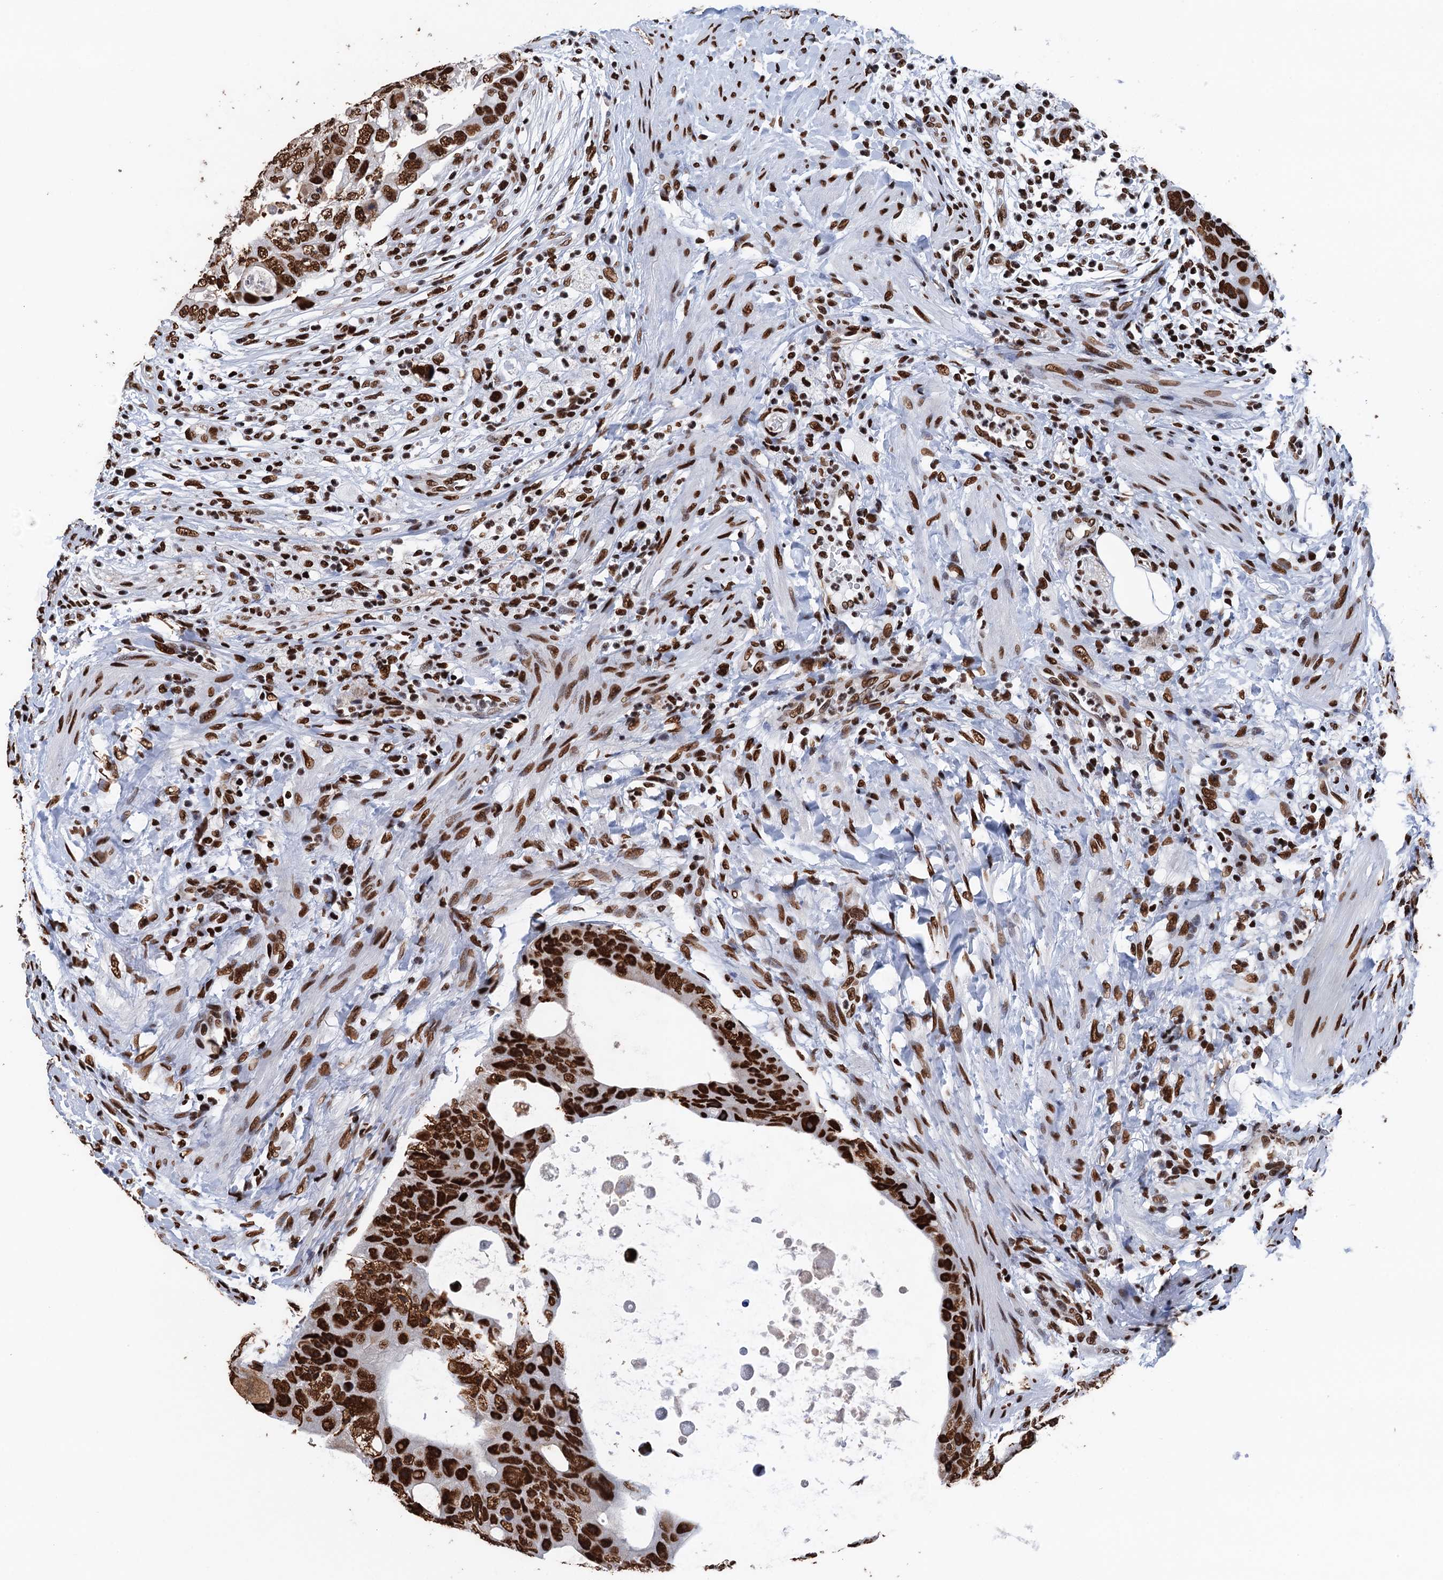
{"staining": {"intensity": "strong", "quantity": ">75%", "location": "nuclear"}, "tissue": "colorectal cancer", "cell_type": "Tumor cells", "image_type": "cancer", "snomed": [{"axis": "morphology", "description": "Adenocarcinoma, NOS"}, {"axis": "topography", "description": "Rectum"}], "caption": "Immunohistochemistry (IHC) of adenocarcinoma (colorectal) exhibits high levels of strong nuclear expression in about >75% of tumor cells.", "gene": "UBA2", "patient": {"sex": "male", "age": 59}}